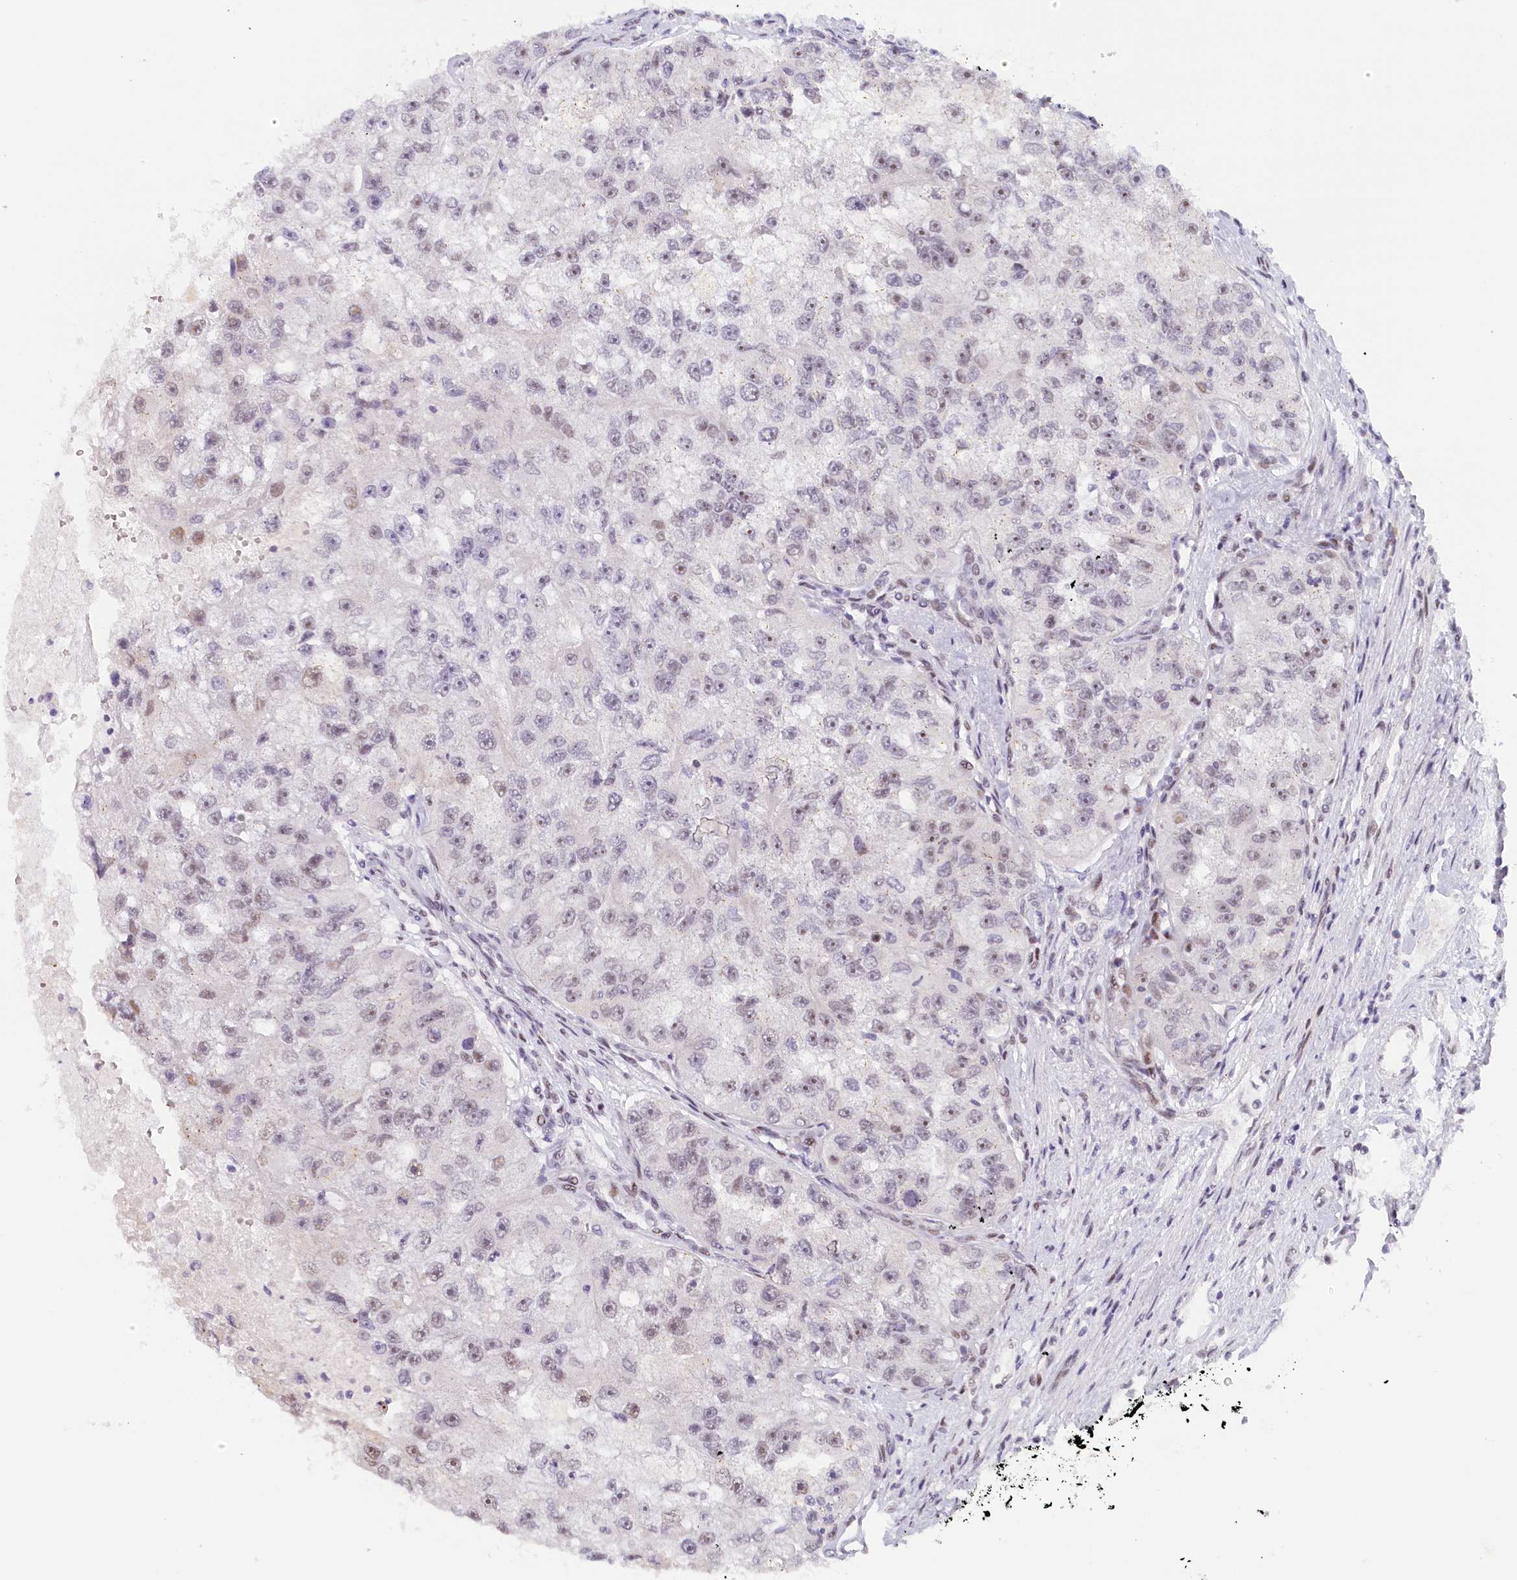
{"staining": {"intensity": "weak", "quantity": "<25%", "location": "nuclear"}, "tissue": "renal cancer", "cell_type": "Tumor cells", "image_type": "cancer", "snomed": [{"axis": "morphology", "description": "Adenocarcinoma, NOS"}, {"axis": "topography", "description": "Kidney"}], "caption": "The micrograph exhibits no staining of tumor cells in renal cancer.", "gene": "SEC31B", "patient": {"sex": "male", "age": 63}}